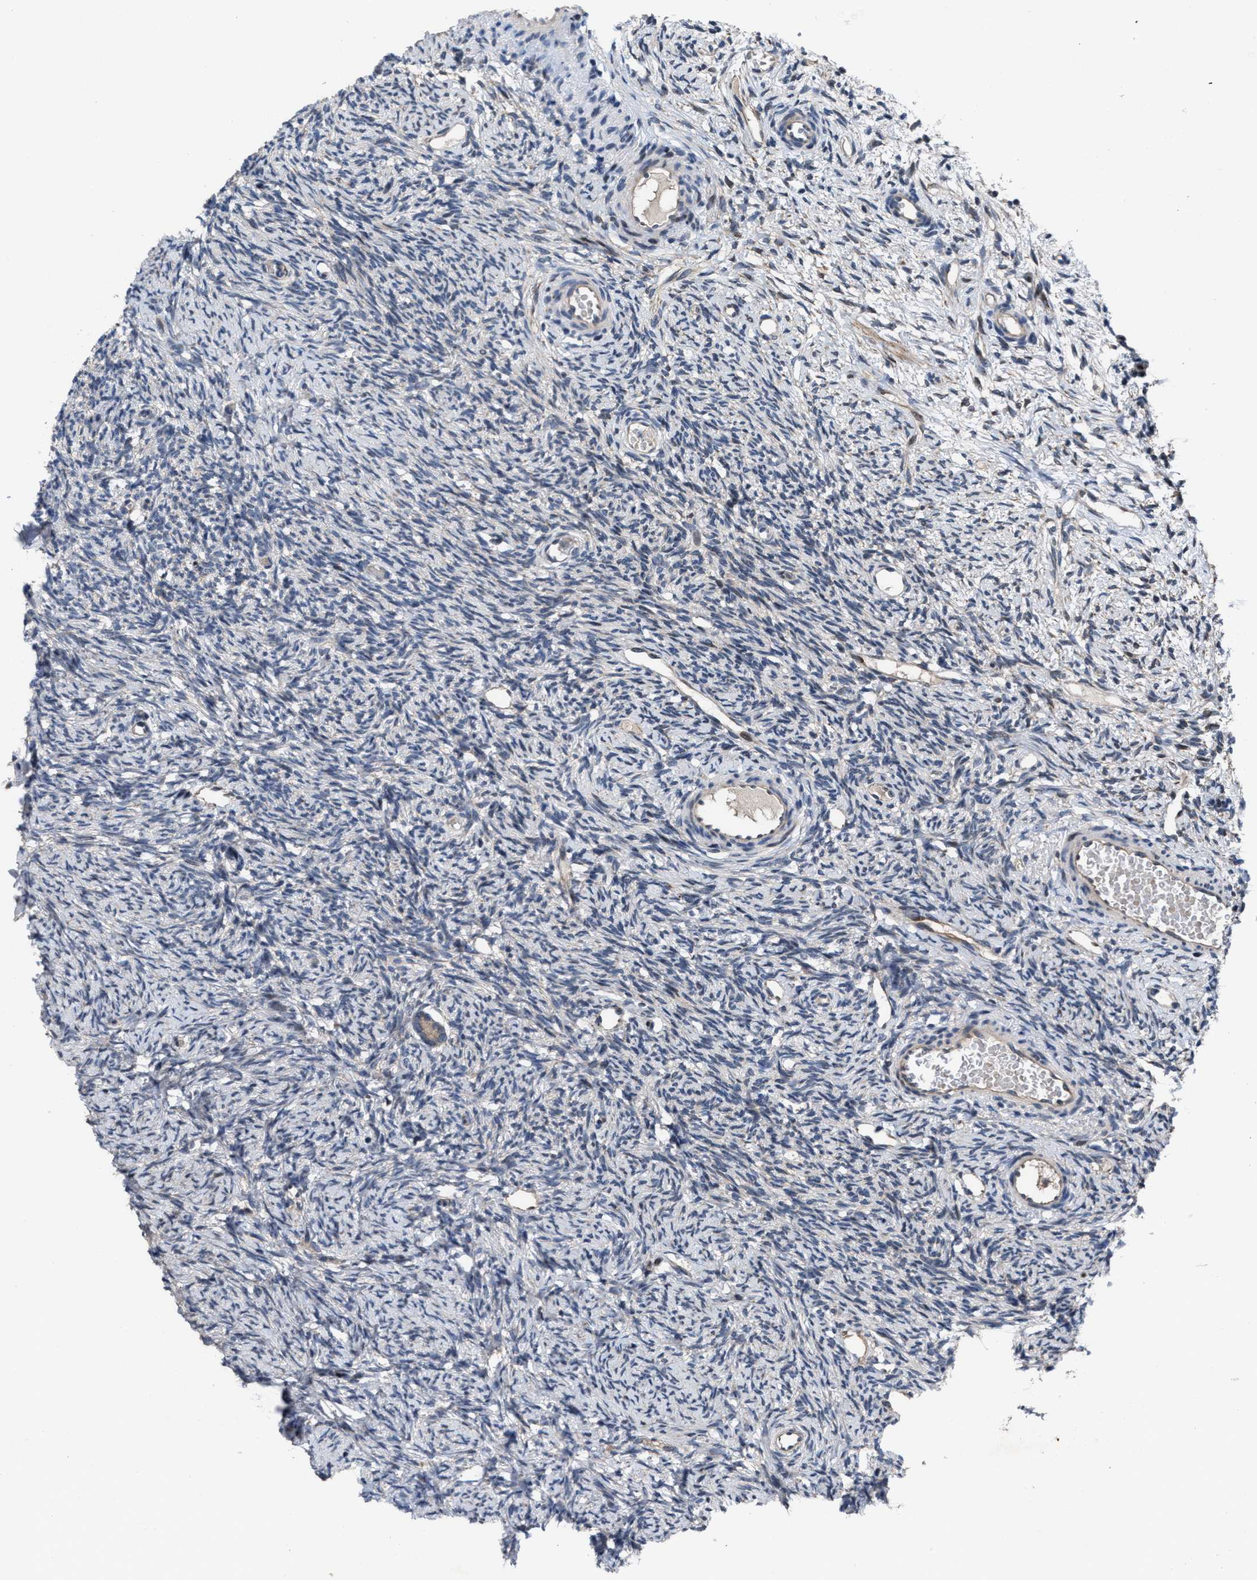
{"staining": {"intensity": "negative", "quantity": "none", "location": "none"}, "tissue": "ovary", "cell_type": "Follicle cells", "image_type": "normal", "snomed": [{"axis": "morphology", "description": "Normal tissue, NOS"}, {"axis": "topography", "description": "Ovary"}], "caption": "Immunohistochemical staining of normal human ovary exhibits no significant expression in follicle cells.", "gene": "HAUS6", "patient": {"sex": "female", "age": 33}}